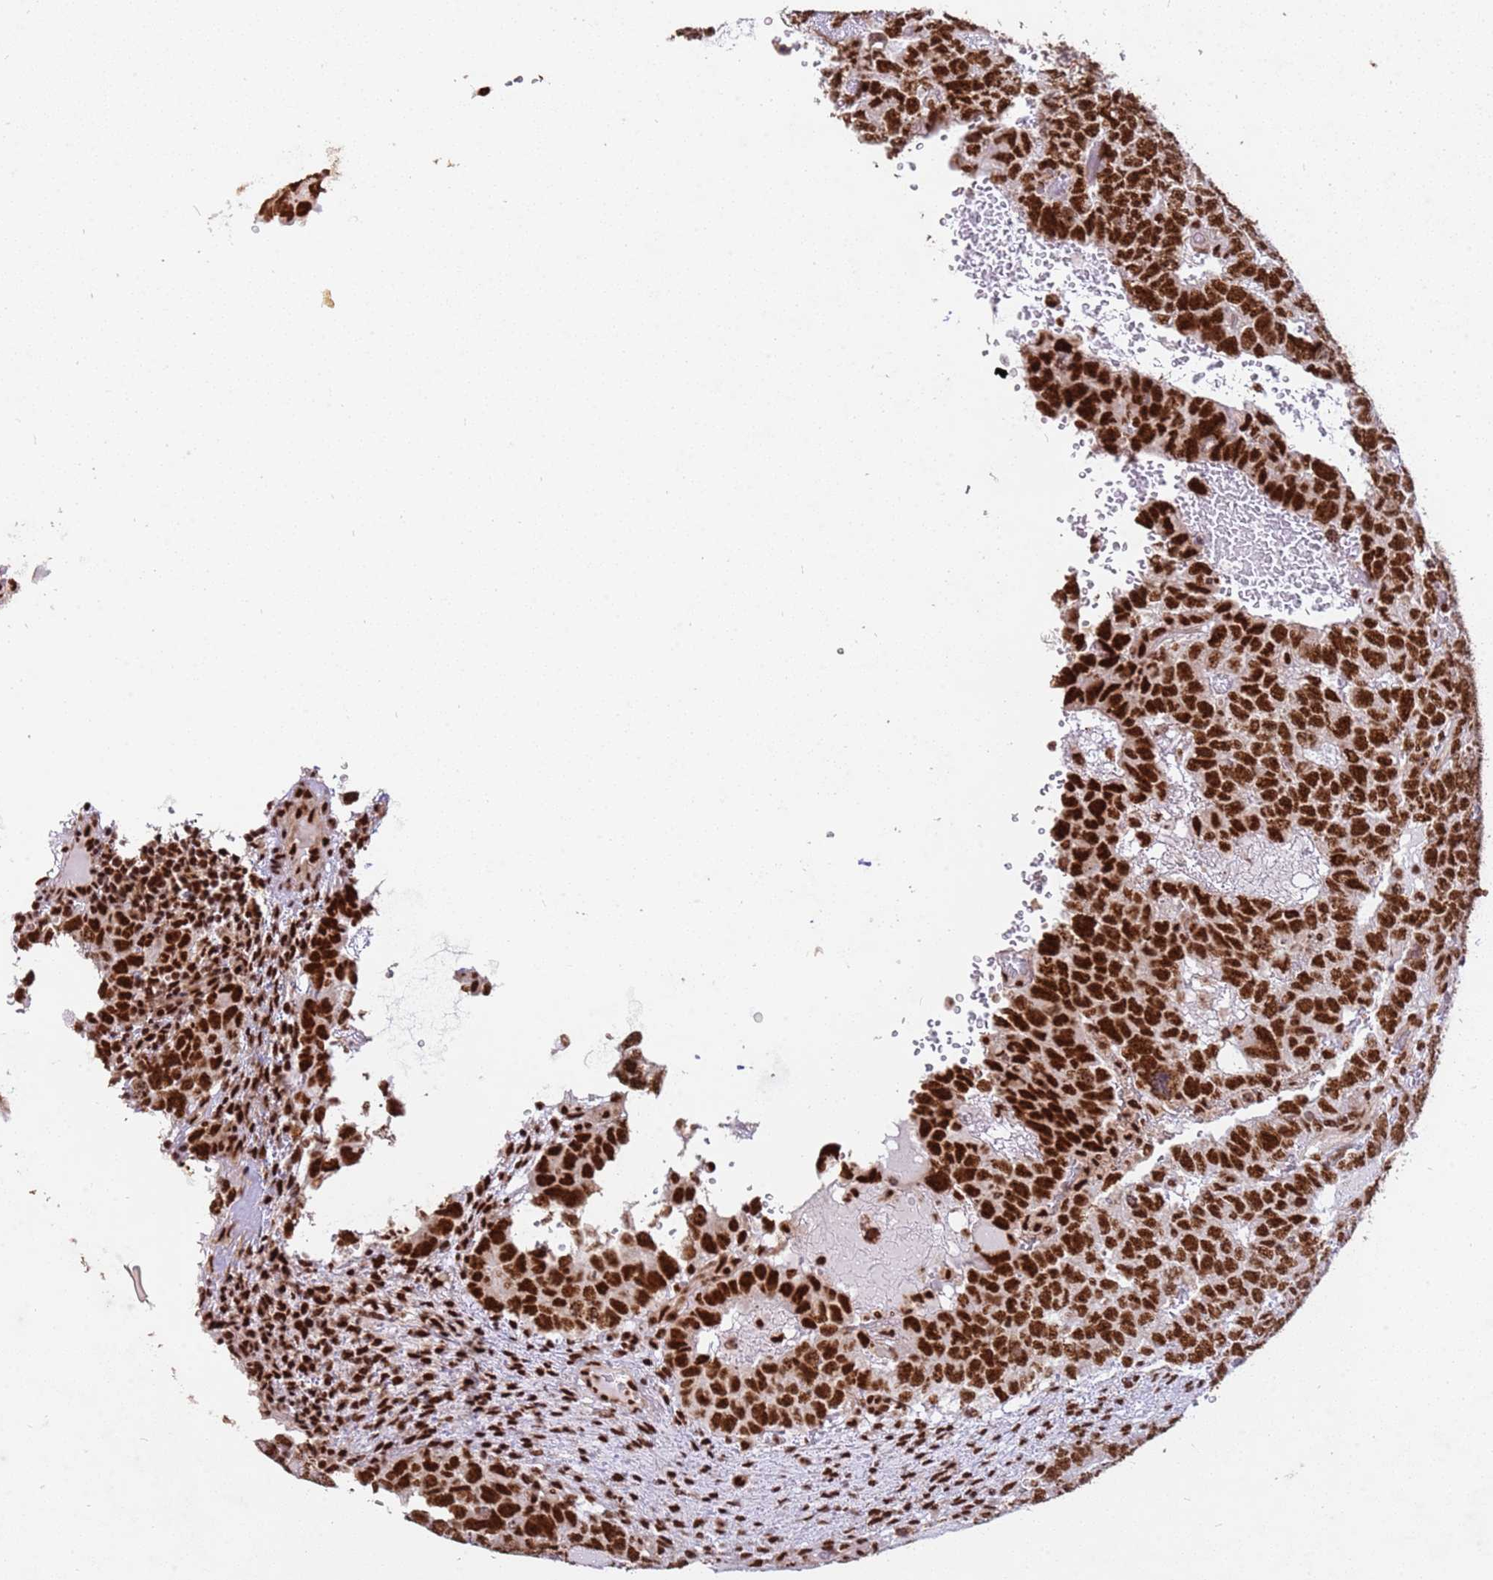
{"staining": {"intensity": "strong", "quantity": ">75%", "location": "nuclear"}, "tissue": "testis cancer", "cell_type": "Tumor cells", "image_type": "cancer", "snomed": [{"axis": "morphology", "description": "Carcinoma, Embryonal, NOS"}, {"axis": "topography", "description": "Testis"}], "caption": "Tumor cells show strong nuclear positivity in approximately >75% of cells in testis embryonal carcinoma.", "gene": "ESF1", "patient": {"sex": "male", "age": 26}}